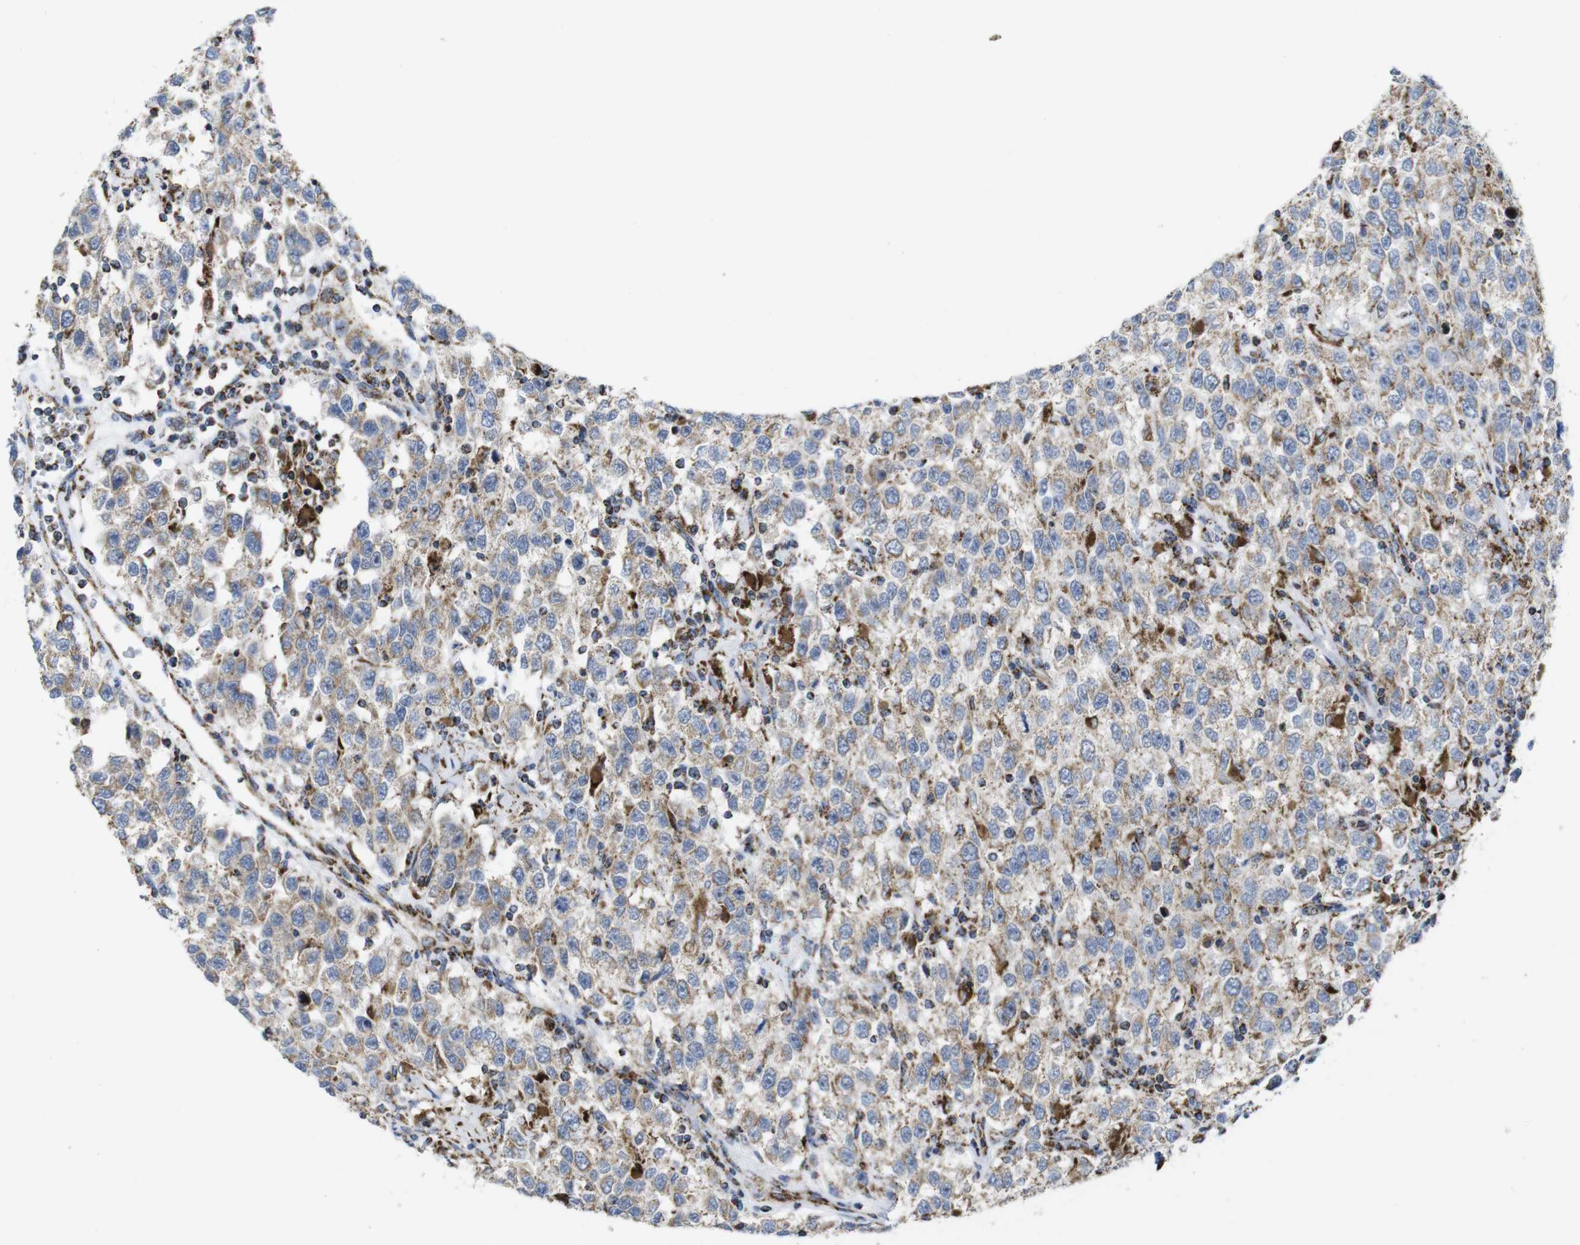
{"staining": {"intensity": "weak", "quantity": ">75%", "location": "cytoplasmic/membranous"}, "tissue": "testis cancer", "cell_type": "Tumor cells", "image_type": "cancer", "snomed": [{"axis": "morphology", "description": "Seminoma, NOS"}, {"axis": "topography", "description": "Testis"}], "caption": "Immunohistochemical staining of seminoma (testis) shows weak cytoplasmic/membranous protein staining in about >75% of tumor cells.", "gene": "TMEM192", "patient": {"sex": "male", "age": 41}}